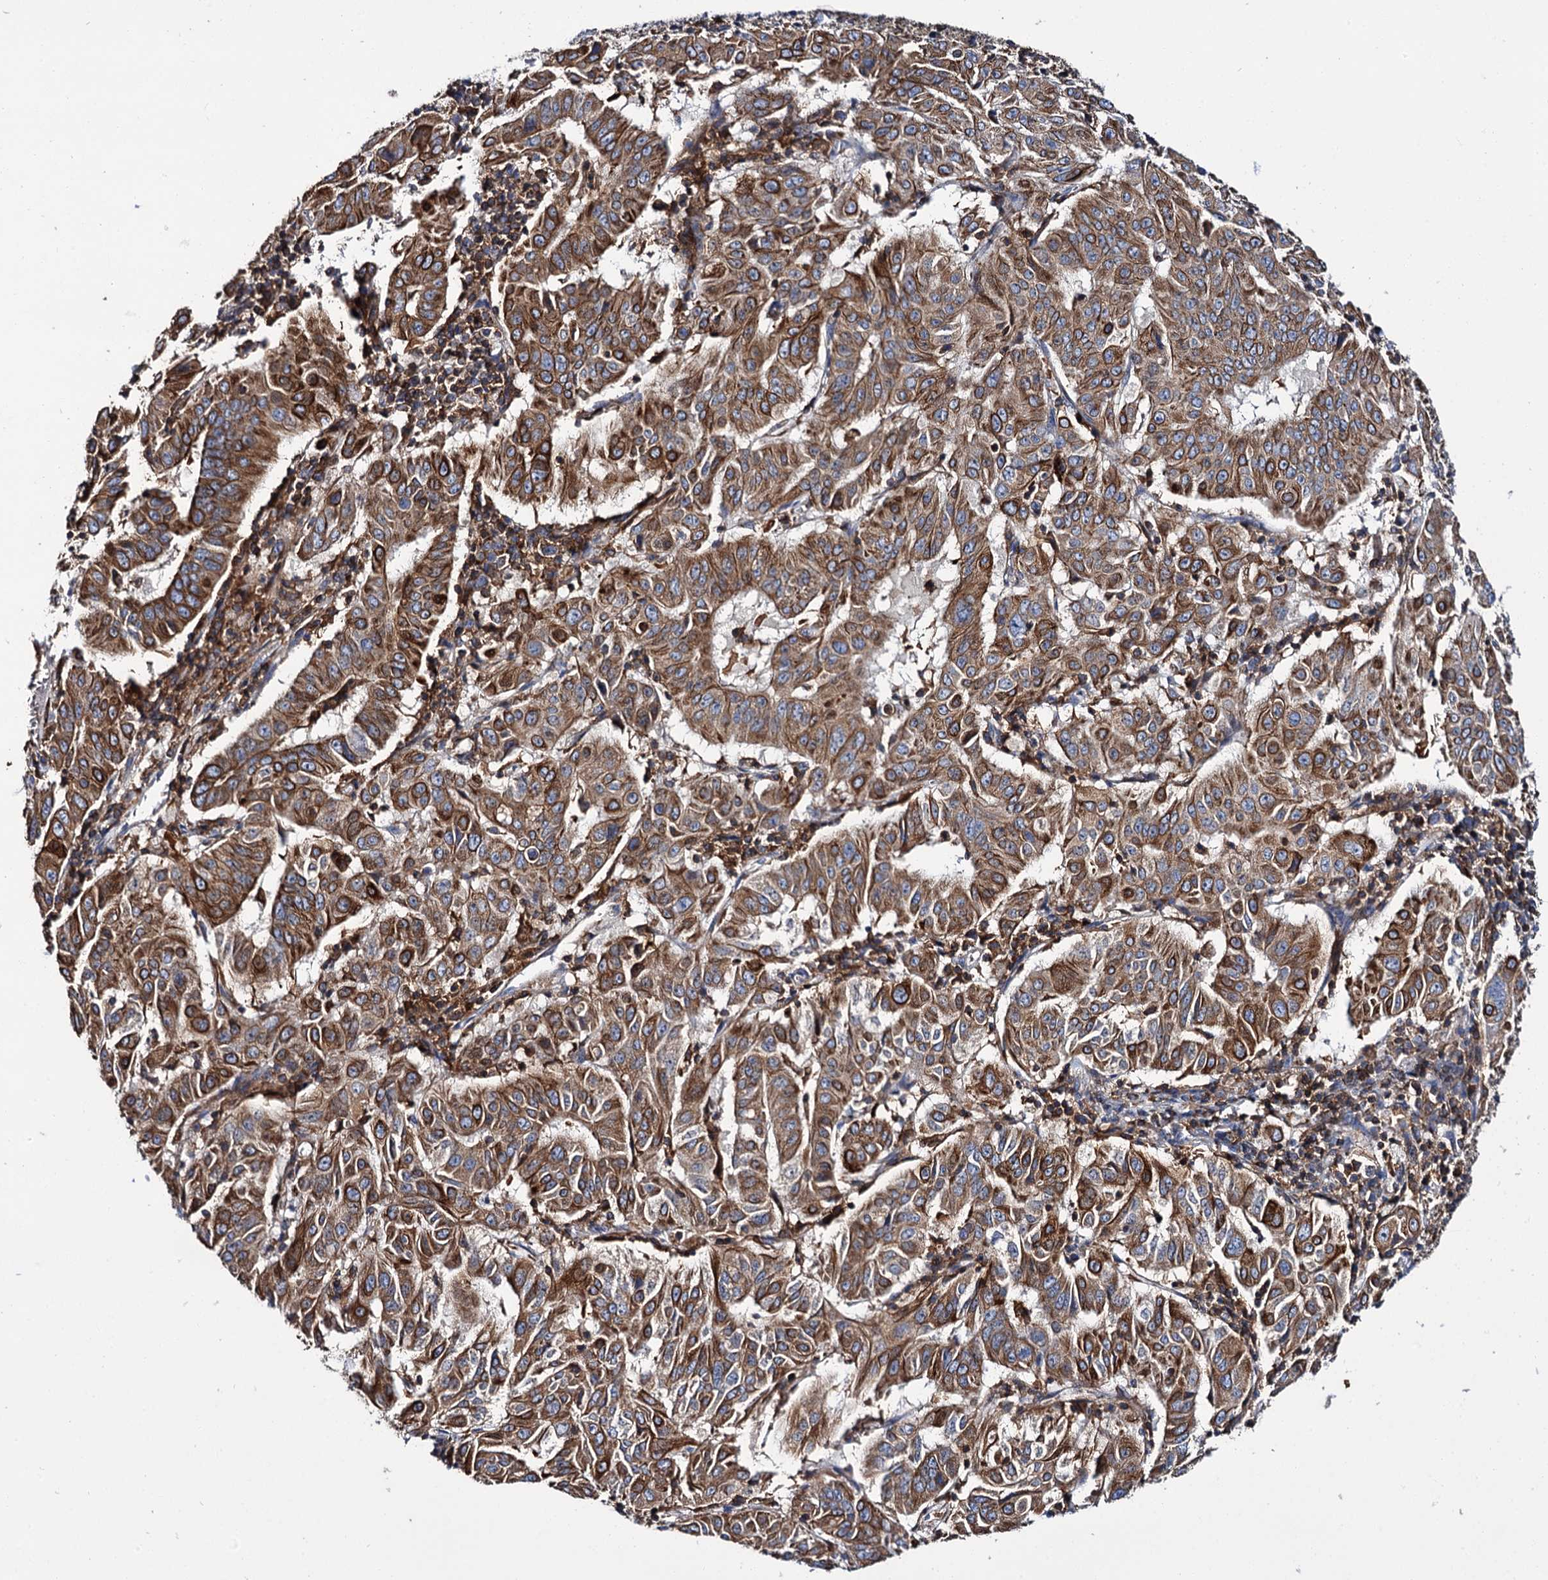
{"staining": {"intensity": "strong", "quantity": ">75%", "location": "cytoplasmic/membranous"}, "tissue": "pancreatic cancer", "cell_type": "Tumor cells", "image_type": "cancer", "snomed": [{"axis": "morphology", "description": "Adenocarcinoma, NOS"}, {"axis": "topography", "description": "Pancreas"}], "caption": "Pancreatic cancer (adenocarcinoma) was stained to show a protein in brown. There is high levels of strong cytoplasmic/membranous expression in about >75% of tumor cells. The protein is stained brown, and the nuclei are stained in blue (DAB (3,3'-diaminobenzidine) IHC with brightfield microscopy, high magnification).", "gene": "UBASH3B", "patient": {"sex": "male", "age": 63}}